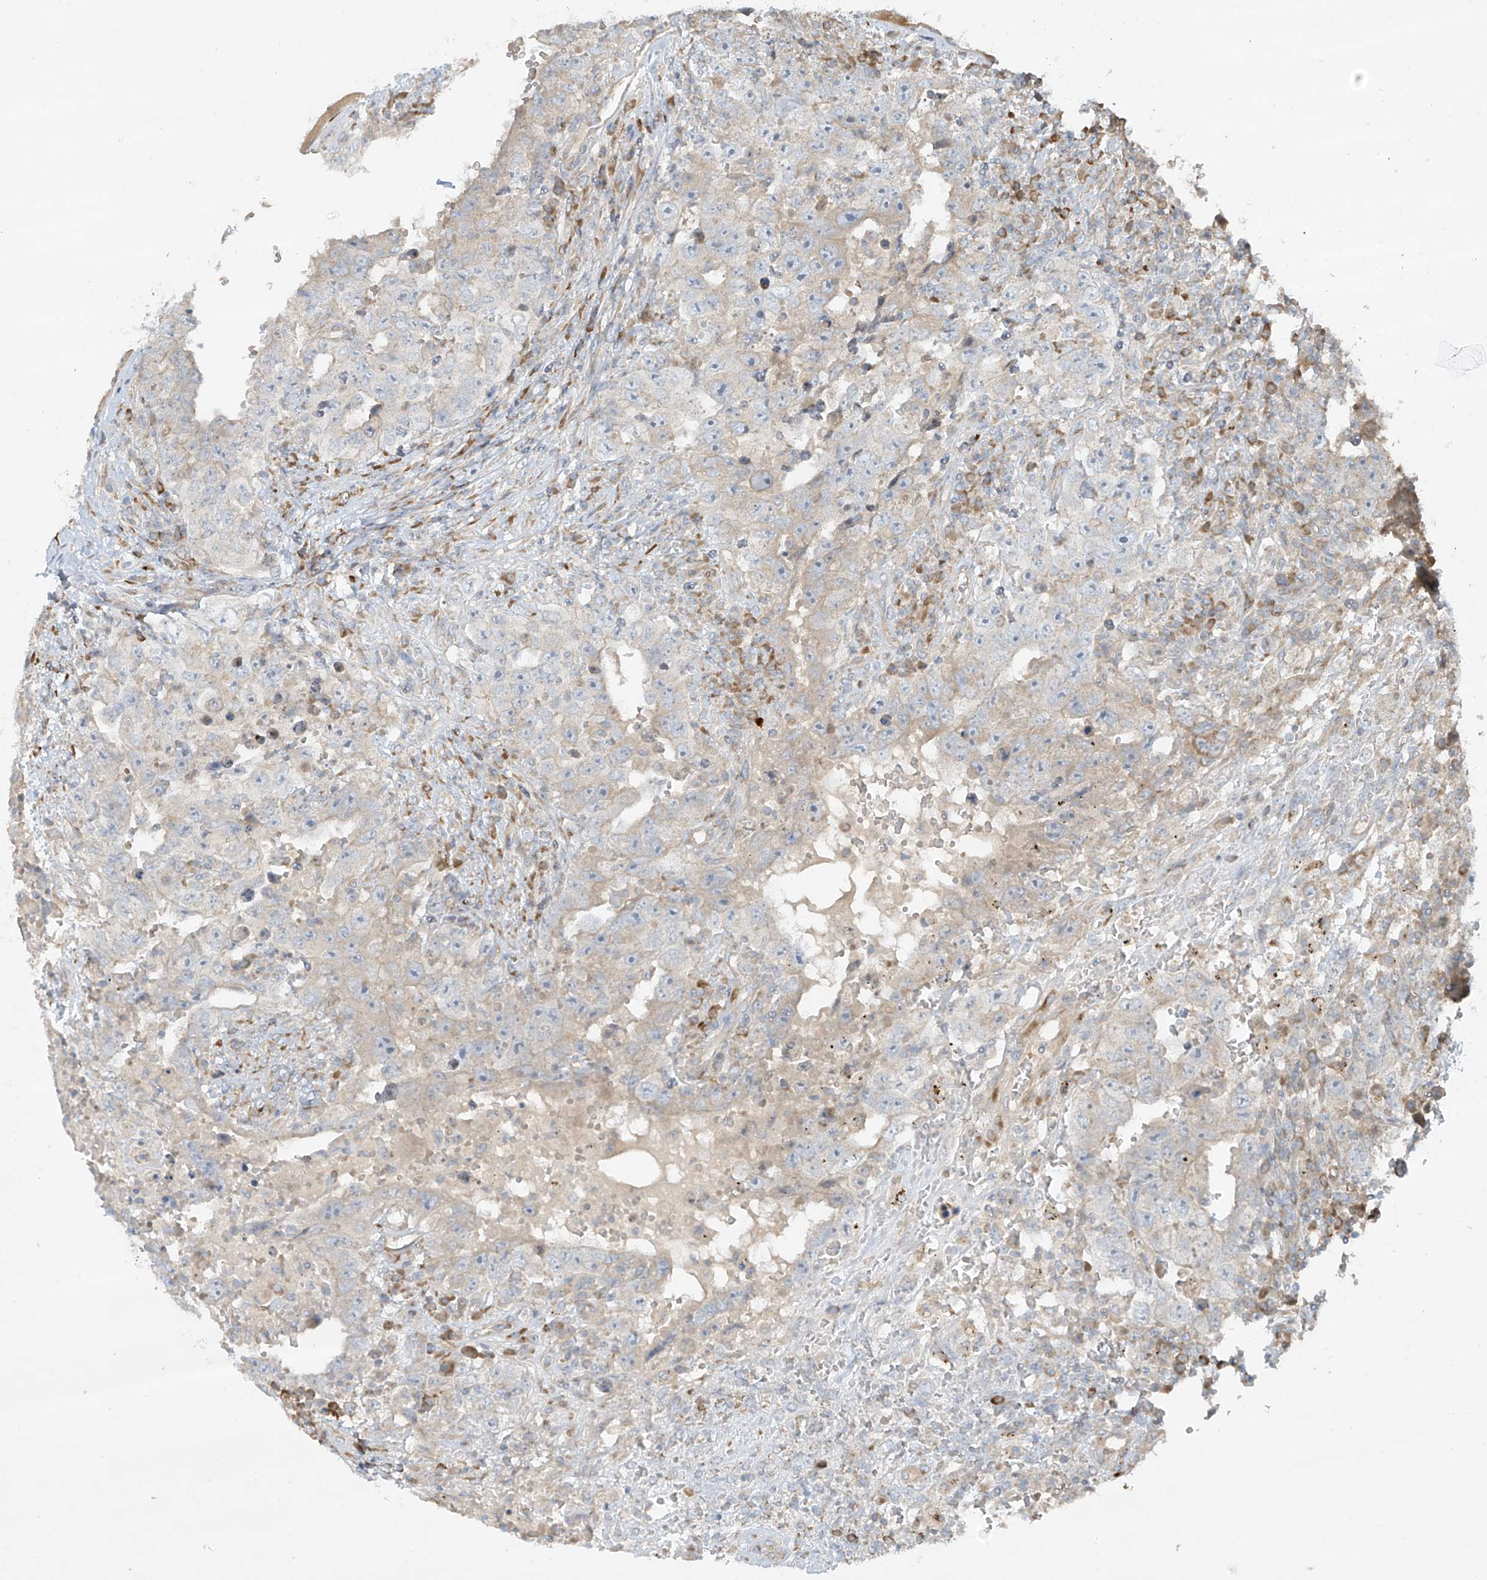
{"staining": {"intensity": "negative", "quantity": "none", "location": "none"}, "tissue": "testis cancer", "cell_type": "Tumor cells", "image_type": "cancer", "snomed": [{"axis": "morphology", "description": "Carcinoma, Embryonal, NOS"}, {"axis": "topography", "description": "Testis"}], "caption": "Embryonal carcinoma (testis) was stained to show a protein in brown. There is no significant positivity in tumor cells.", "gene": "DDIT4", "patient": {"sex": "male", "age": 26}}